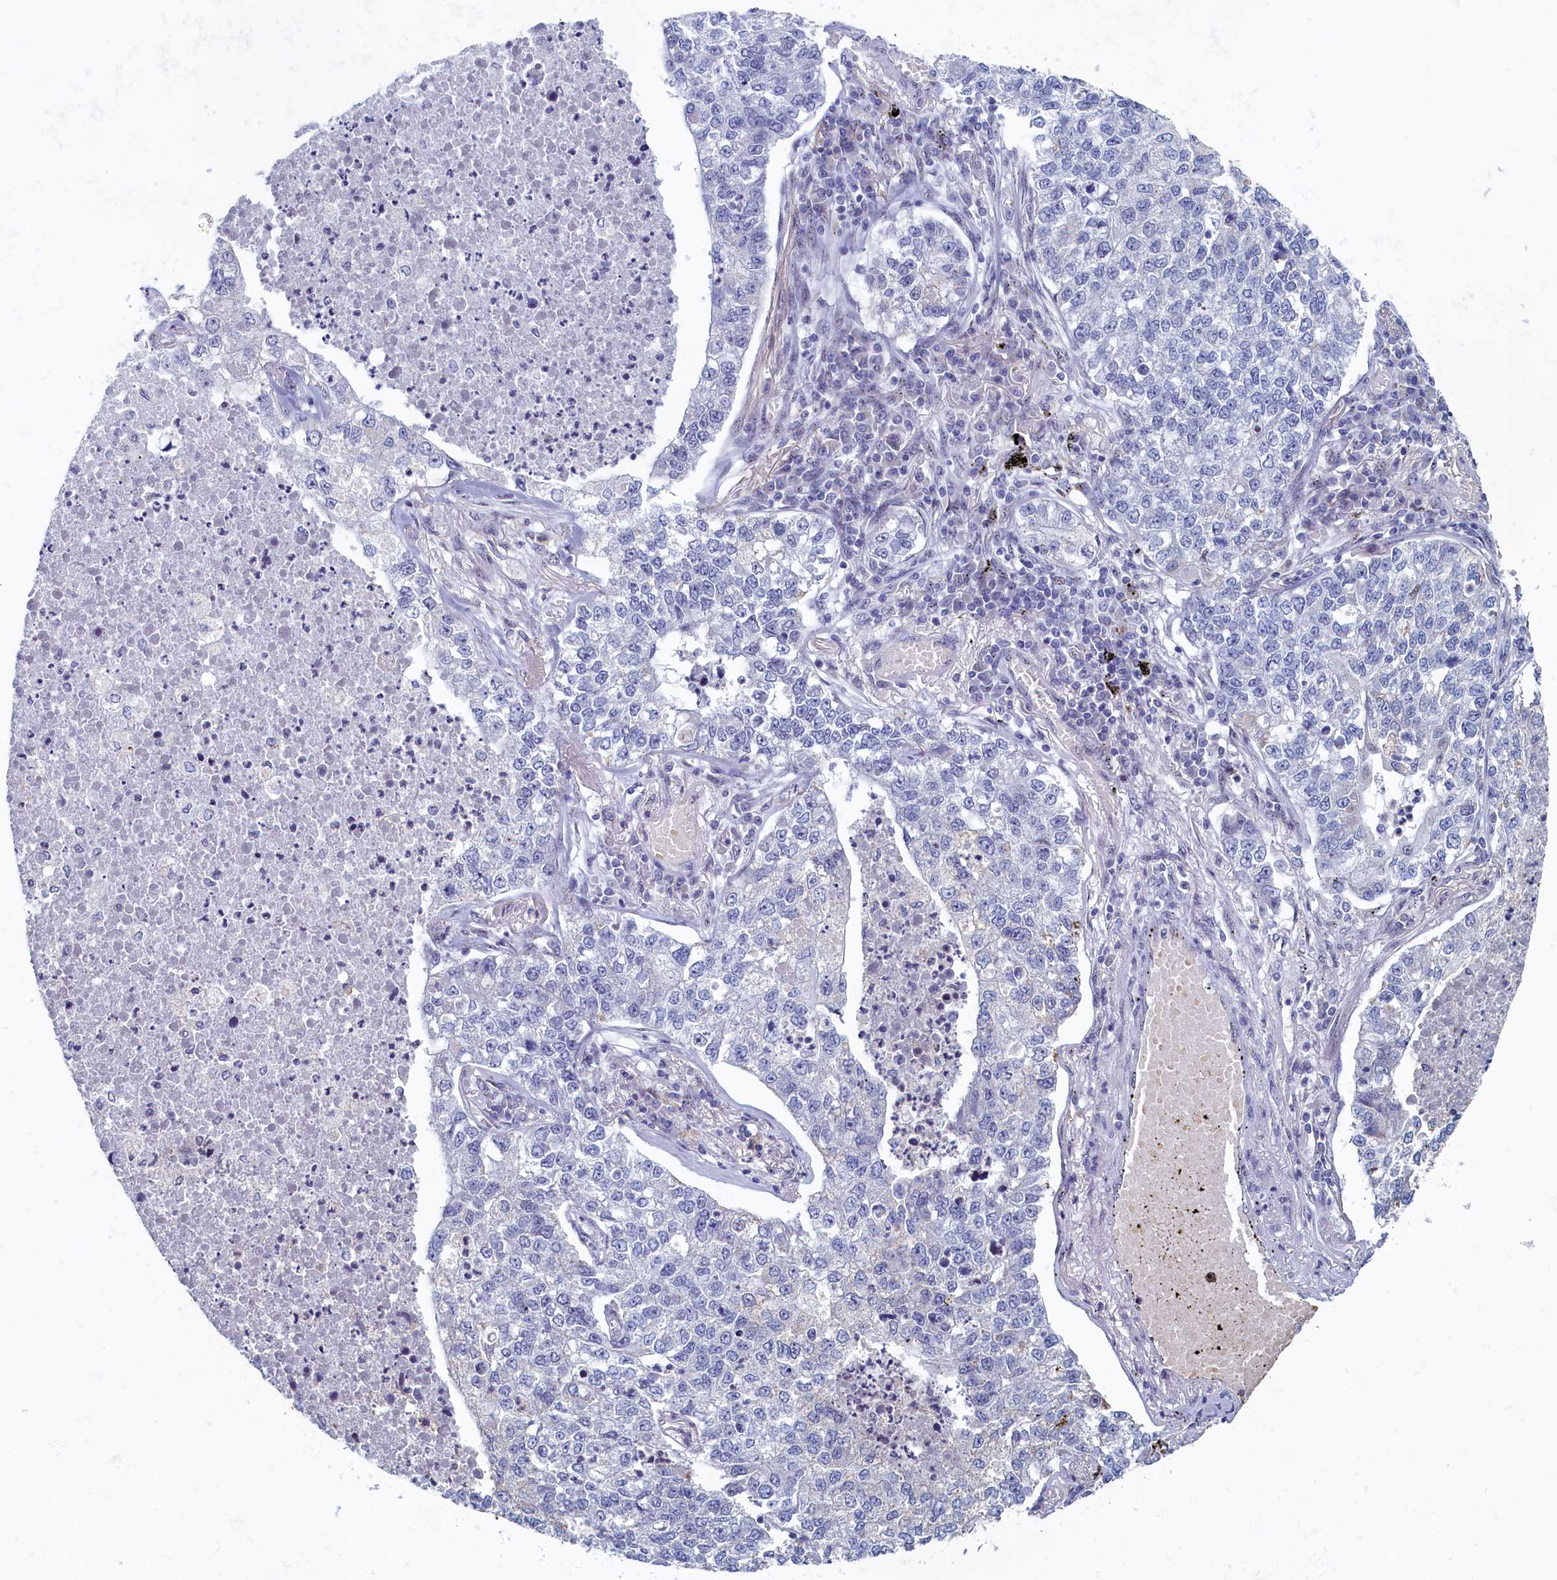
{"staining": {"intensity": "negative", "quantity": "none", "location": "none"}, "tissue": "lung cancer", "cell_type": "Tumor cells", "image_type": "cancer", "snomed": [{"axis": "morphology", "description": "Adenocarcinoma, NOS"}, {"axis": "topography", "description": "Lung"}], "caption": "Protein analysis of lung cancer (adenocarcinoma) reveals no significant expression in tumor cells. (Stains: DAB (3,3'-diaminobenzidine) IHC with hematoxylin counter stain, Microscopy: brightfield microscopy at high magnification).", "gene": "WDR76", "patient": {"sex": "male", "age": 49}}